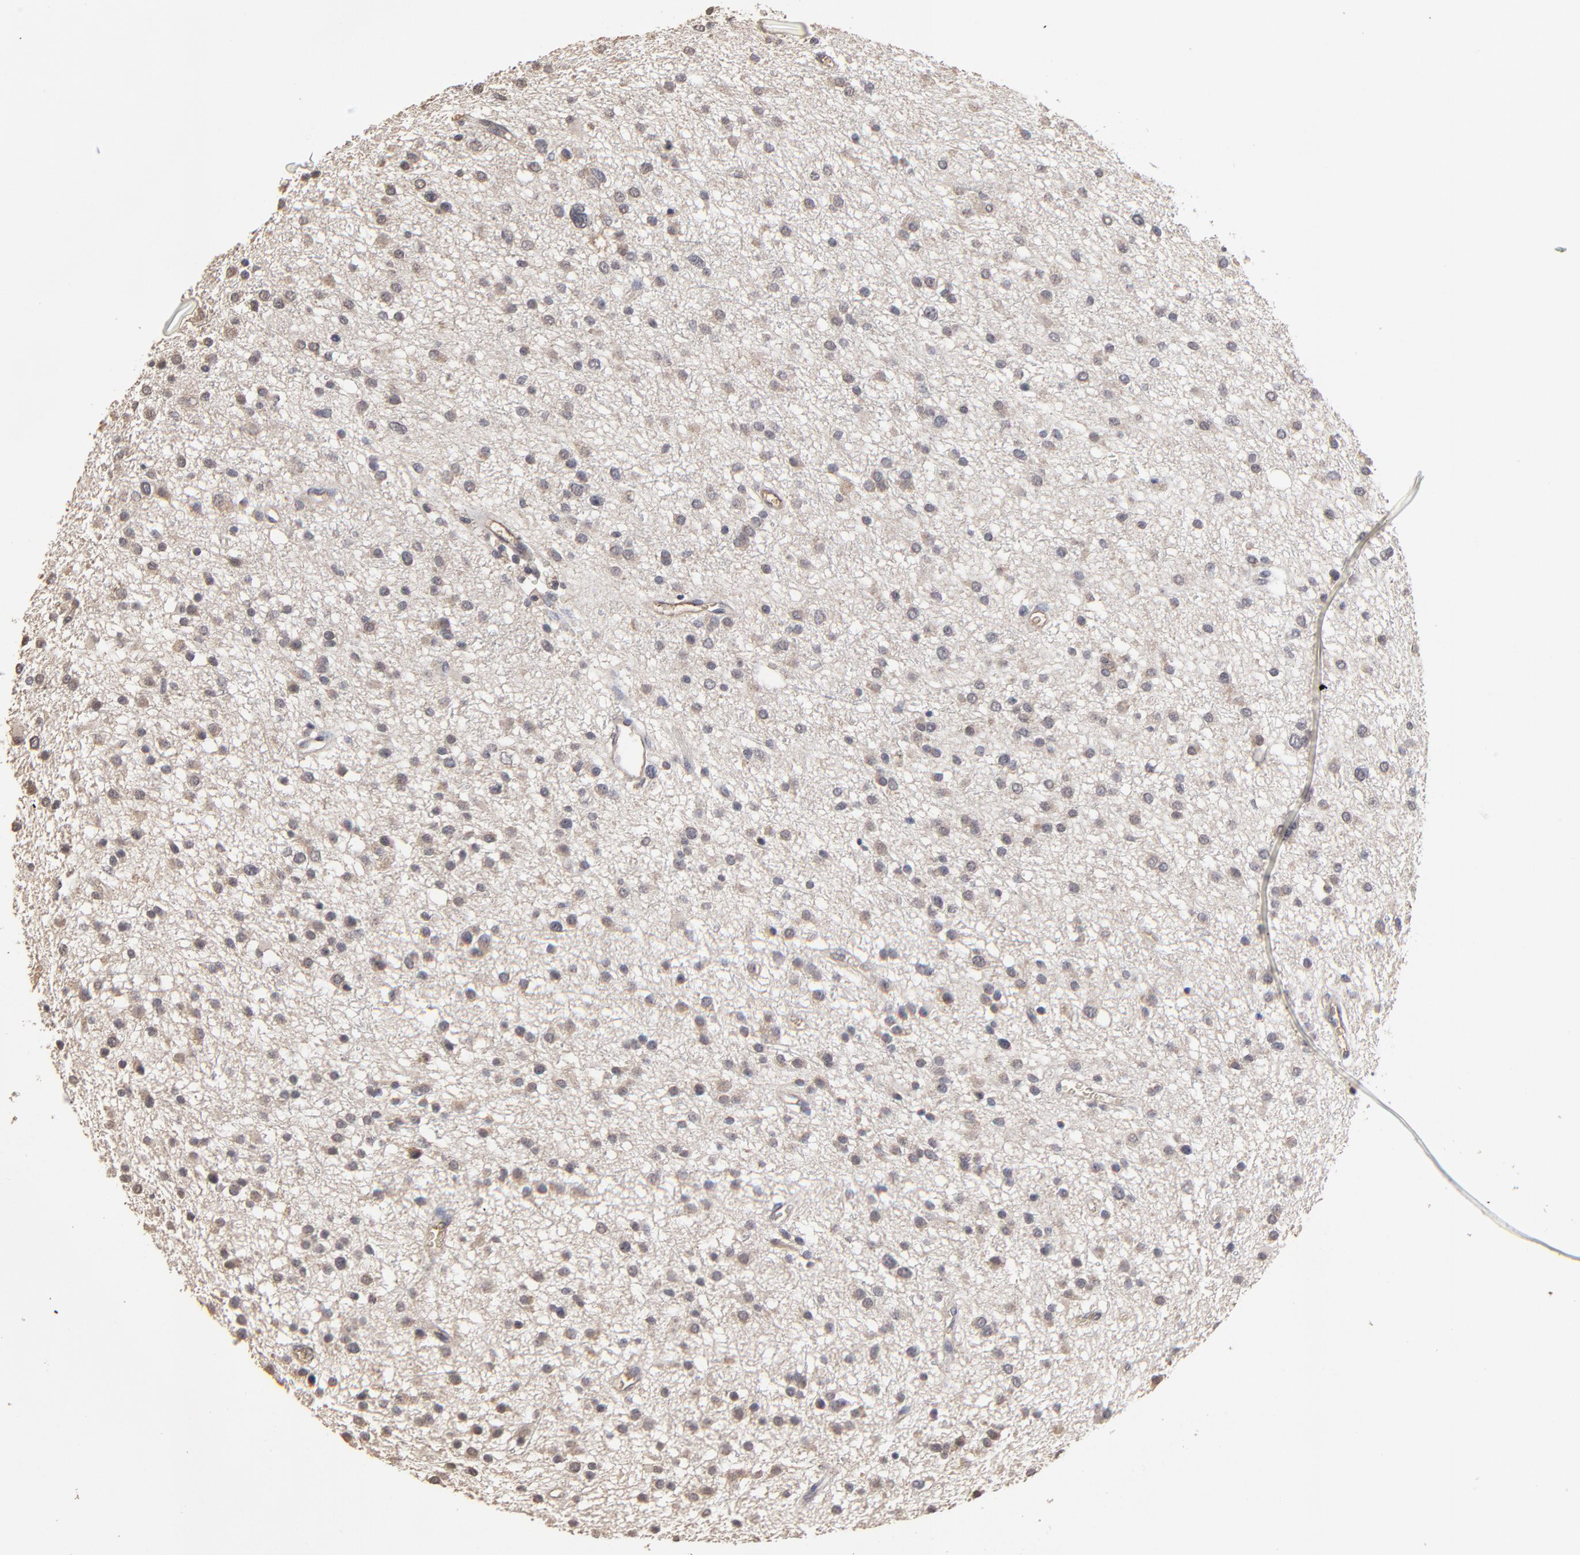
{"staining": {"intensity": "negative", "quantity": "none", "location": "none"}, "tissue": "glioma", "cell_type": "Tumor cells", "image_type": "cancer", "snomed": [{"axis": "morphology", "description": "Glioma, malignant, Low grade"}, {"axis": "topography", "description": "Brain"}], "caption": "An IHC photomicrograph of glioma is shown. There is no staining in tumor cells of glioma.", "gene": "VPREB3", "patient": {"sex": "female", "age": 36}}